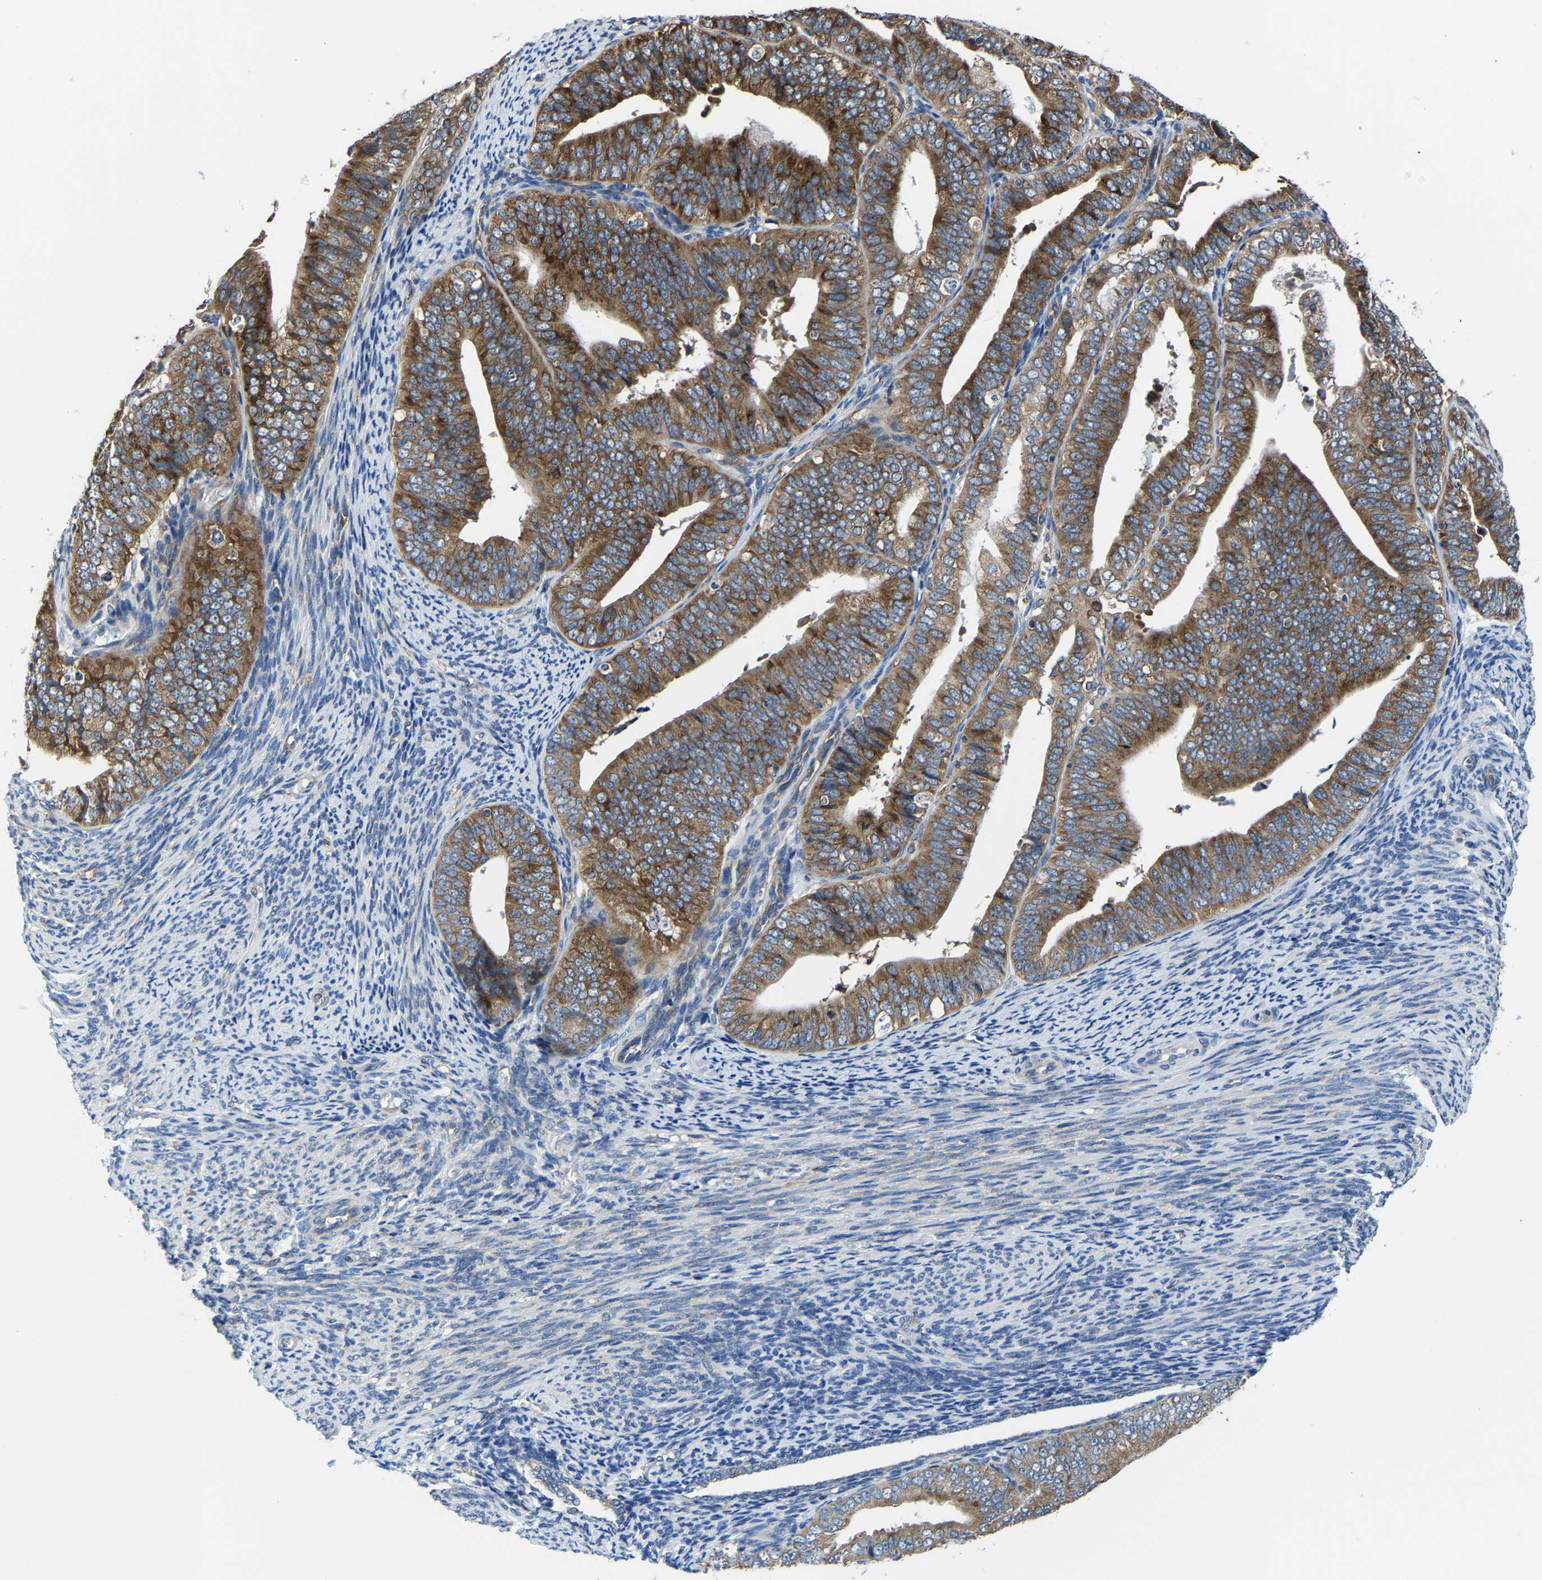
{"staining": {"intensity": "strong", "quantity": ">75%", "location": "cytoplasmic/membranous"}, "tissue": "endometrial cancer", "cell_type": "Tumor cells", "image_type": "cancer", "snomed": [{"axis": "morphology", "description": "Adenocarcinoma, NOS"}, {"axis": "topography", "description": "Endometrium"}], "caption": "The photomicrograph reveals immunohistochemical staining of endometrial cancer (adenocarcinoma). There is strong cytoplasmic/membranous expression is present in about >75% of tumor cells. The protein of interest is shown in brown color, while the nuclei are stained blue.", "gene": "G3BP2", "patient": {"sex": "female", "age": 63}}